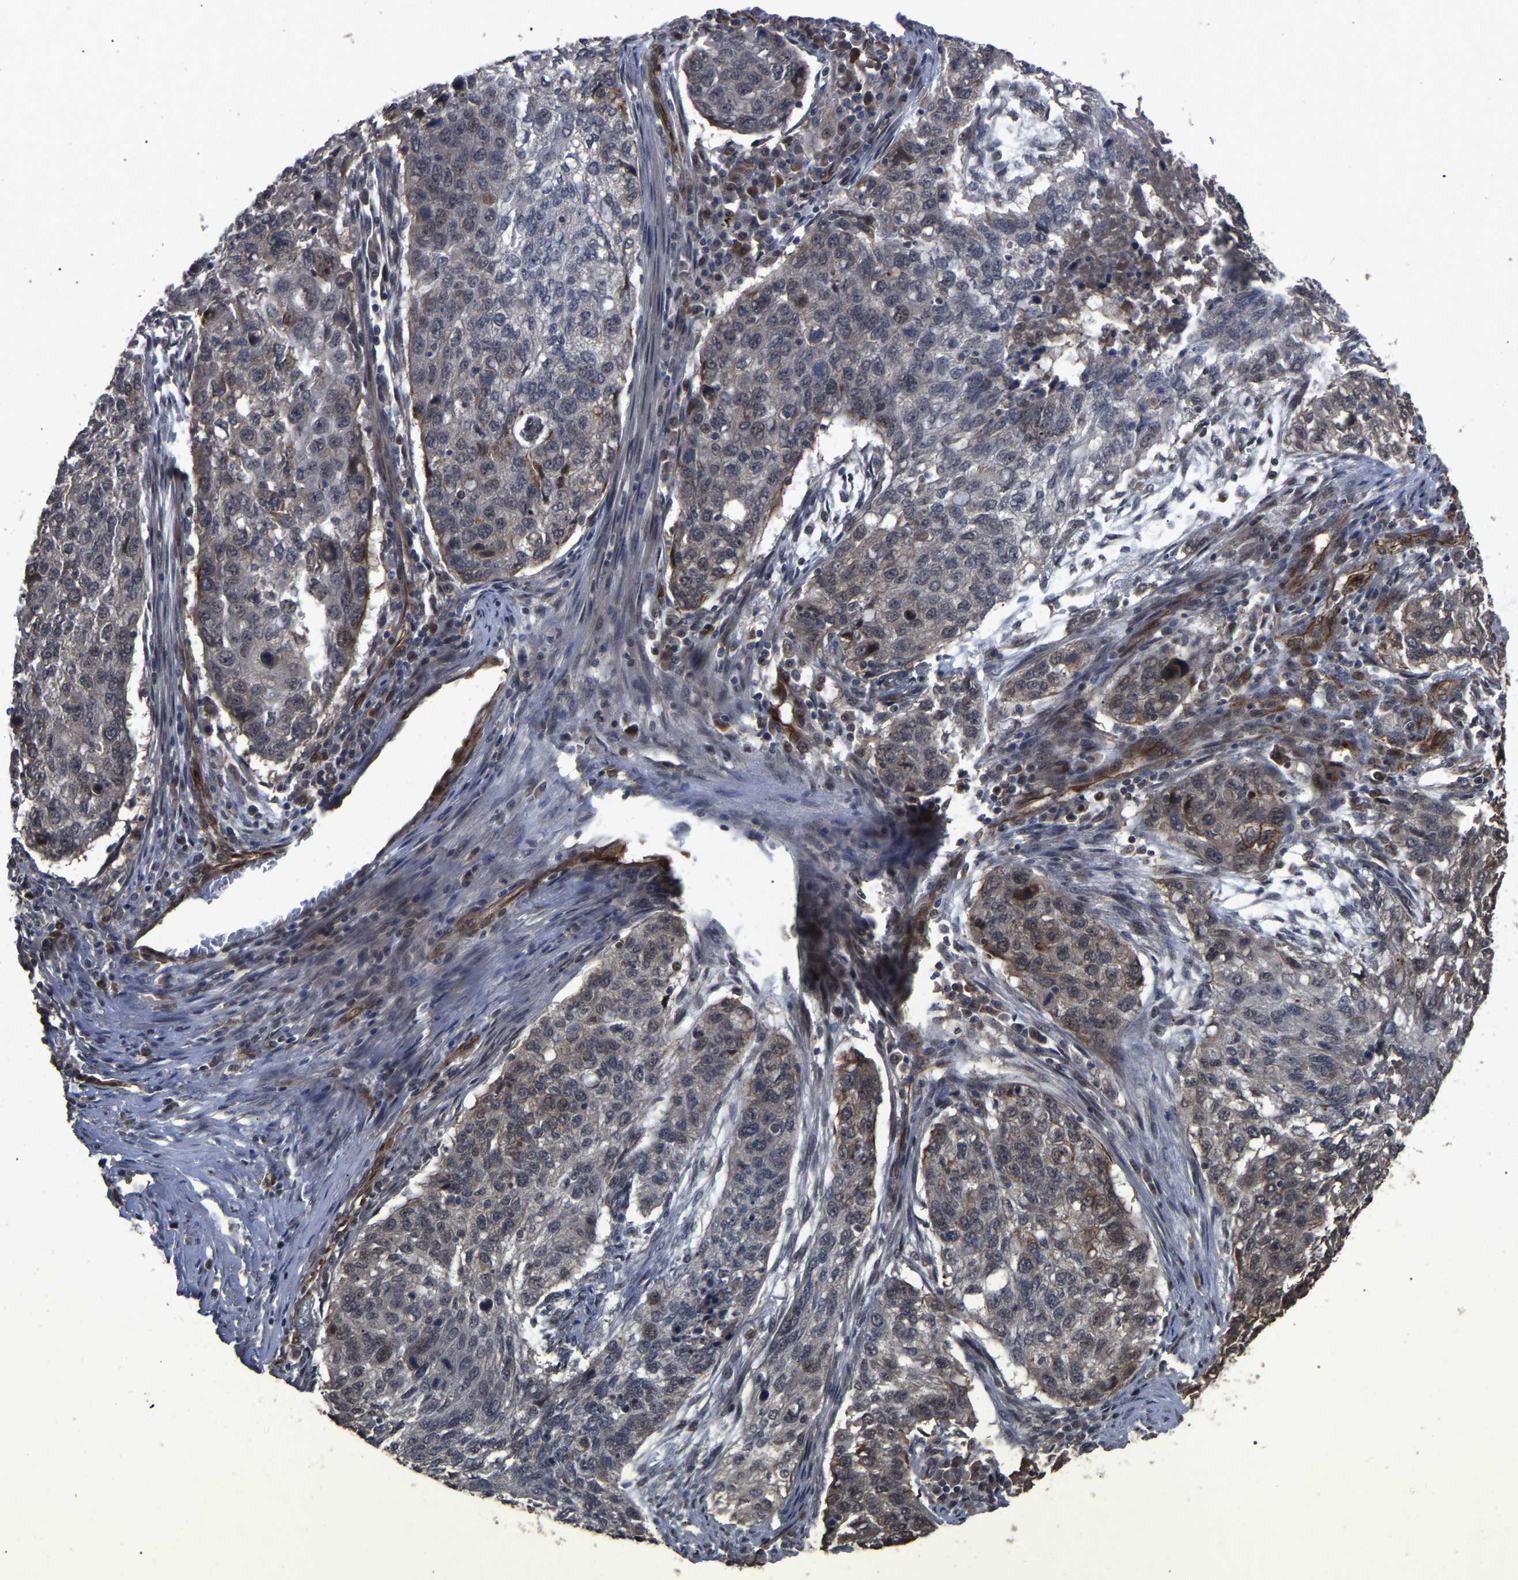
{"staining": {"intensity": "moderate", "quantity": "25%-75%", "location": "cytoplasmic/membranous"}, "tissue": "lung cancer", "cell_type": "Tumor cells", "image_type": "cancer", "snomed": [{"axis": "morphology", "description": "Squamous cell carcinoma, NOS"}, {"axis": "topography", "description": "Lung"}], "caption": "Immunohistochemistry (DAB) staining of lung cancer (squamous cell carcinoma) shows moderate cytoplasmic/membranous protein positivity in about 25%-75% of tumor cells.", "gene": "FAM161B", "patient": {"sex": "female", "age": 63}}